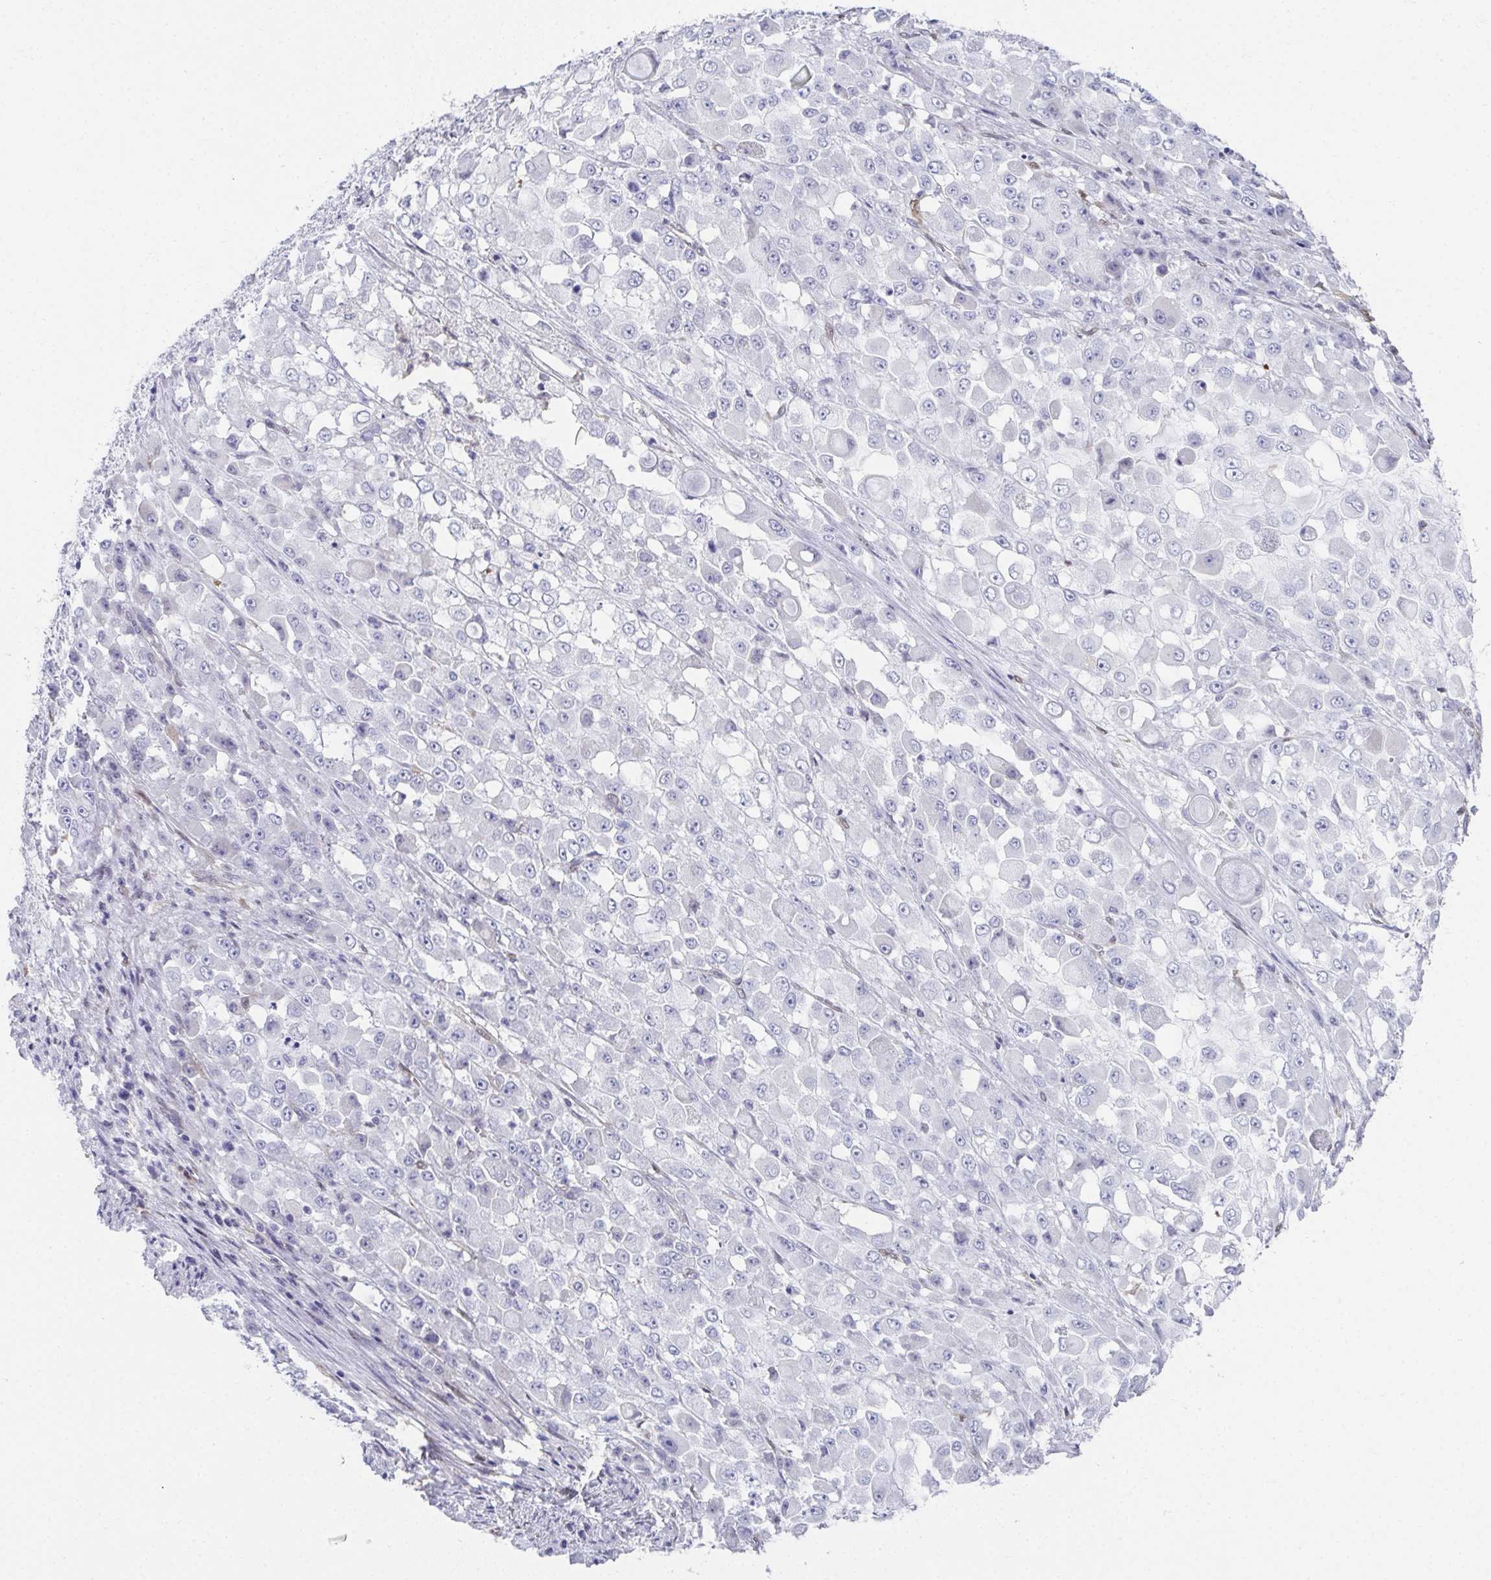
{"staining": {"intensity": "negative", "quantity": "none", "location": "none"}, "tissue": "stomach cancer", "cell_type": "Tumor cells", "image_type": "cancer", "snomed": [{"axis": "morphology", "description": "Adenocarcinoma, NOS"}, {"axis": "topography", "description": "Stomach"}], "caption": "Immunohistochemistry (IHC) micrograph of stomach cancer stained for a protein (brown), which exhibits no positivity in tumor cells.", "gene": "RBP1", "patient": {"sex": "female", "age": 76}}